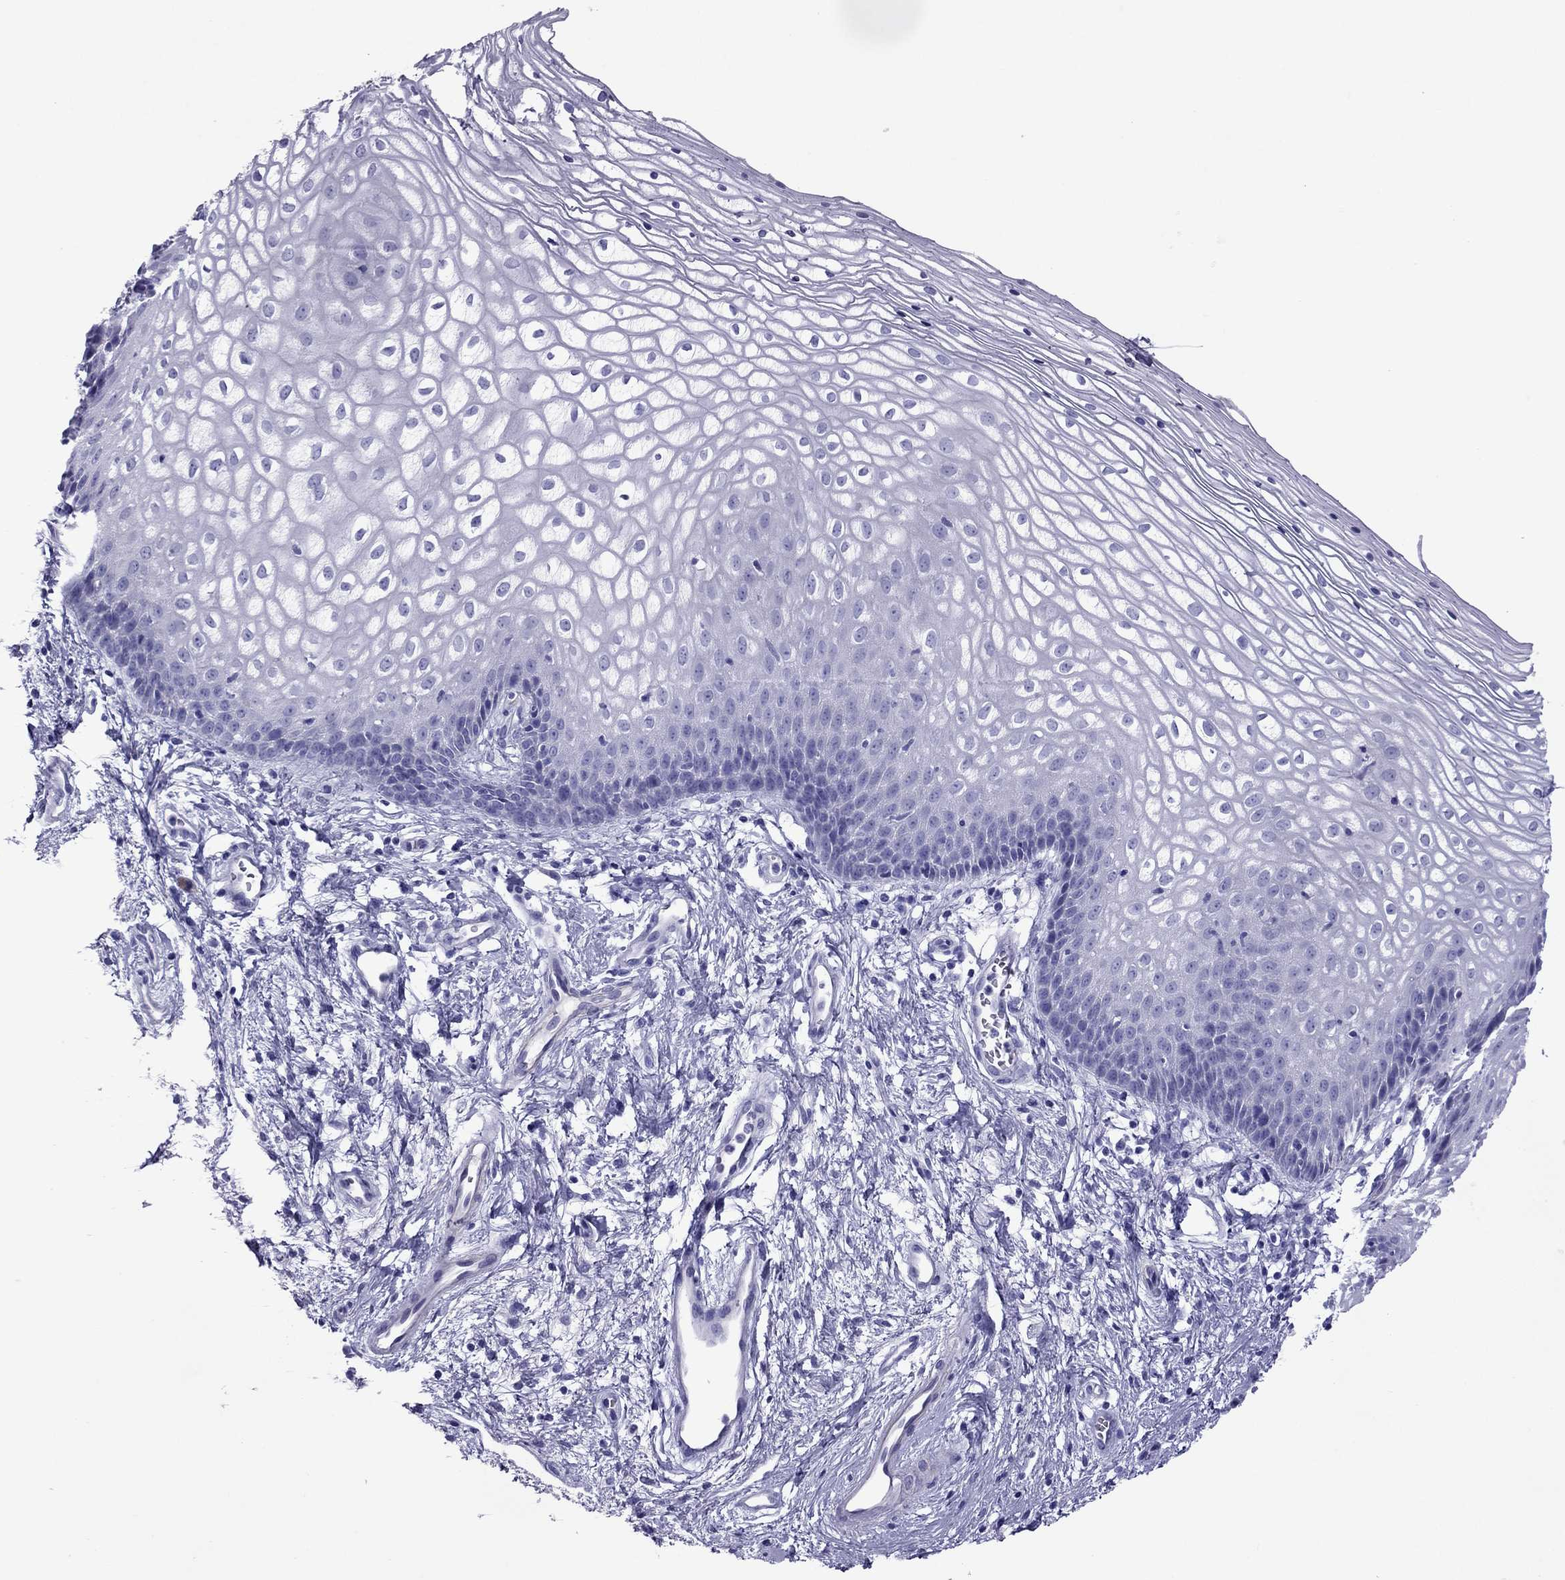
{"staining": {"intensity": "negative", "quantity": "none", "location": "none"}, "tissue": "vagina", "cell_type": "Squamous epithelial cells", "image_type": "normal", "snomed": [{"axis": "morphology", "description": "Normal tissue, NOS"}, {"axis": "topography", "description": "Vagina"}], "caption": "IHC photomicrograph of benign vagina: human vagina stained with DAB demonstrates no significant protein staining in squamous epithelial cells.", "gene": "MYL11", "patient": {"sex": "female", "age": 34}}